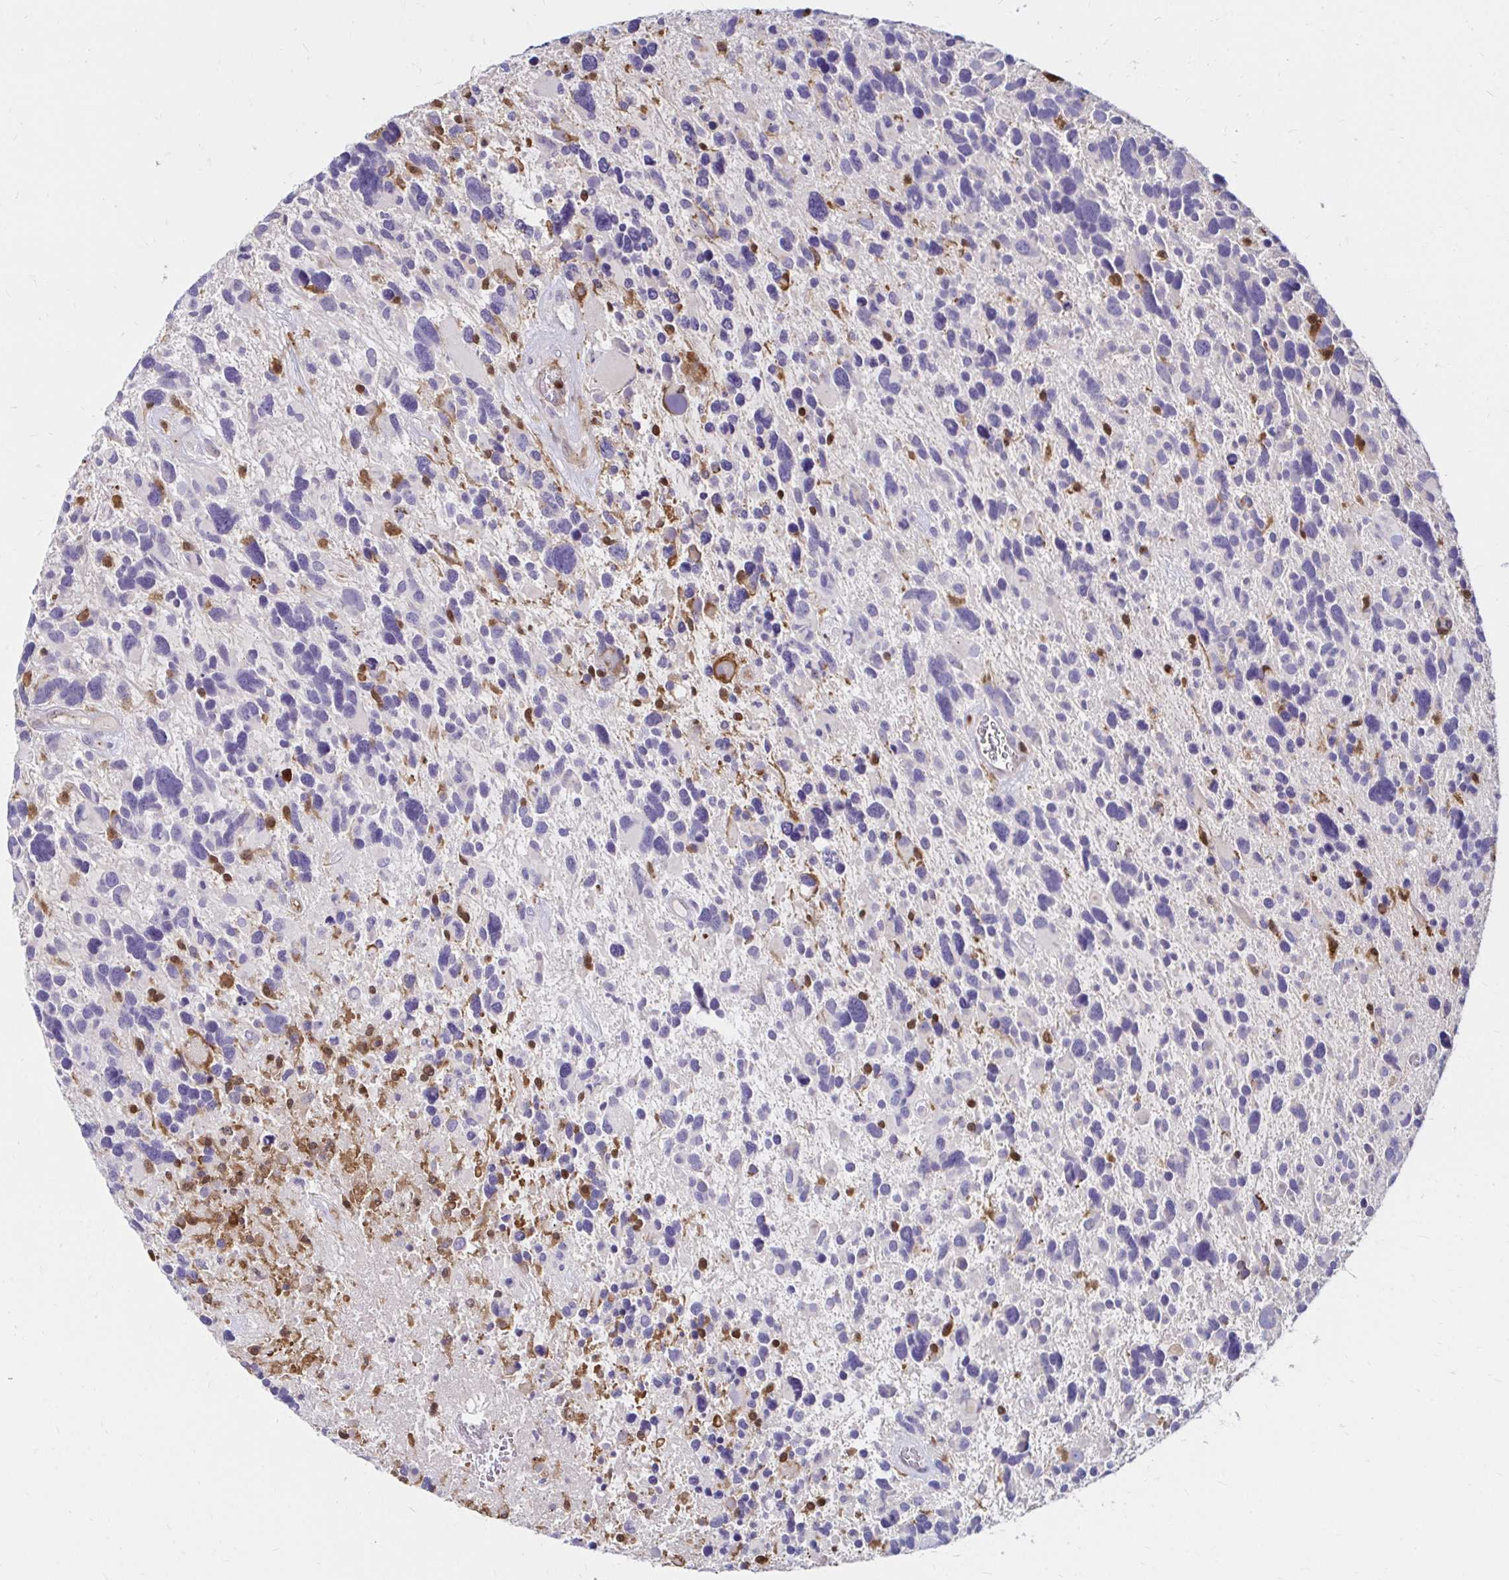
{"staining": {"intensity": "negative", "quantity": "none", "location": "none"}, "tissue": "glioma", "cell_type": "Tumor cells", "image_type": "cancer", "snomed": [{"axis": "morphology", "description": "Glioma, malignant, High grade"}, {"axis": "topography", "description": "Brain"}], "caption": "DAB immunohistochemical staining of human malignant glioma (high-grade) demonstrates no significant staining in tumor cells.", "gene": "PYCARD", "patient": {"sex": "male", "age": 49}}